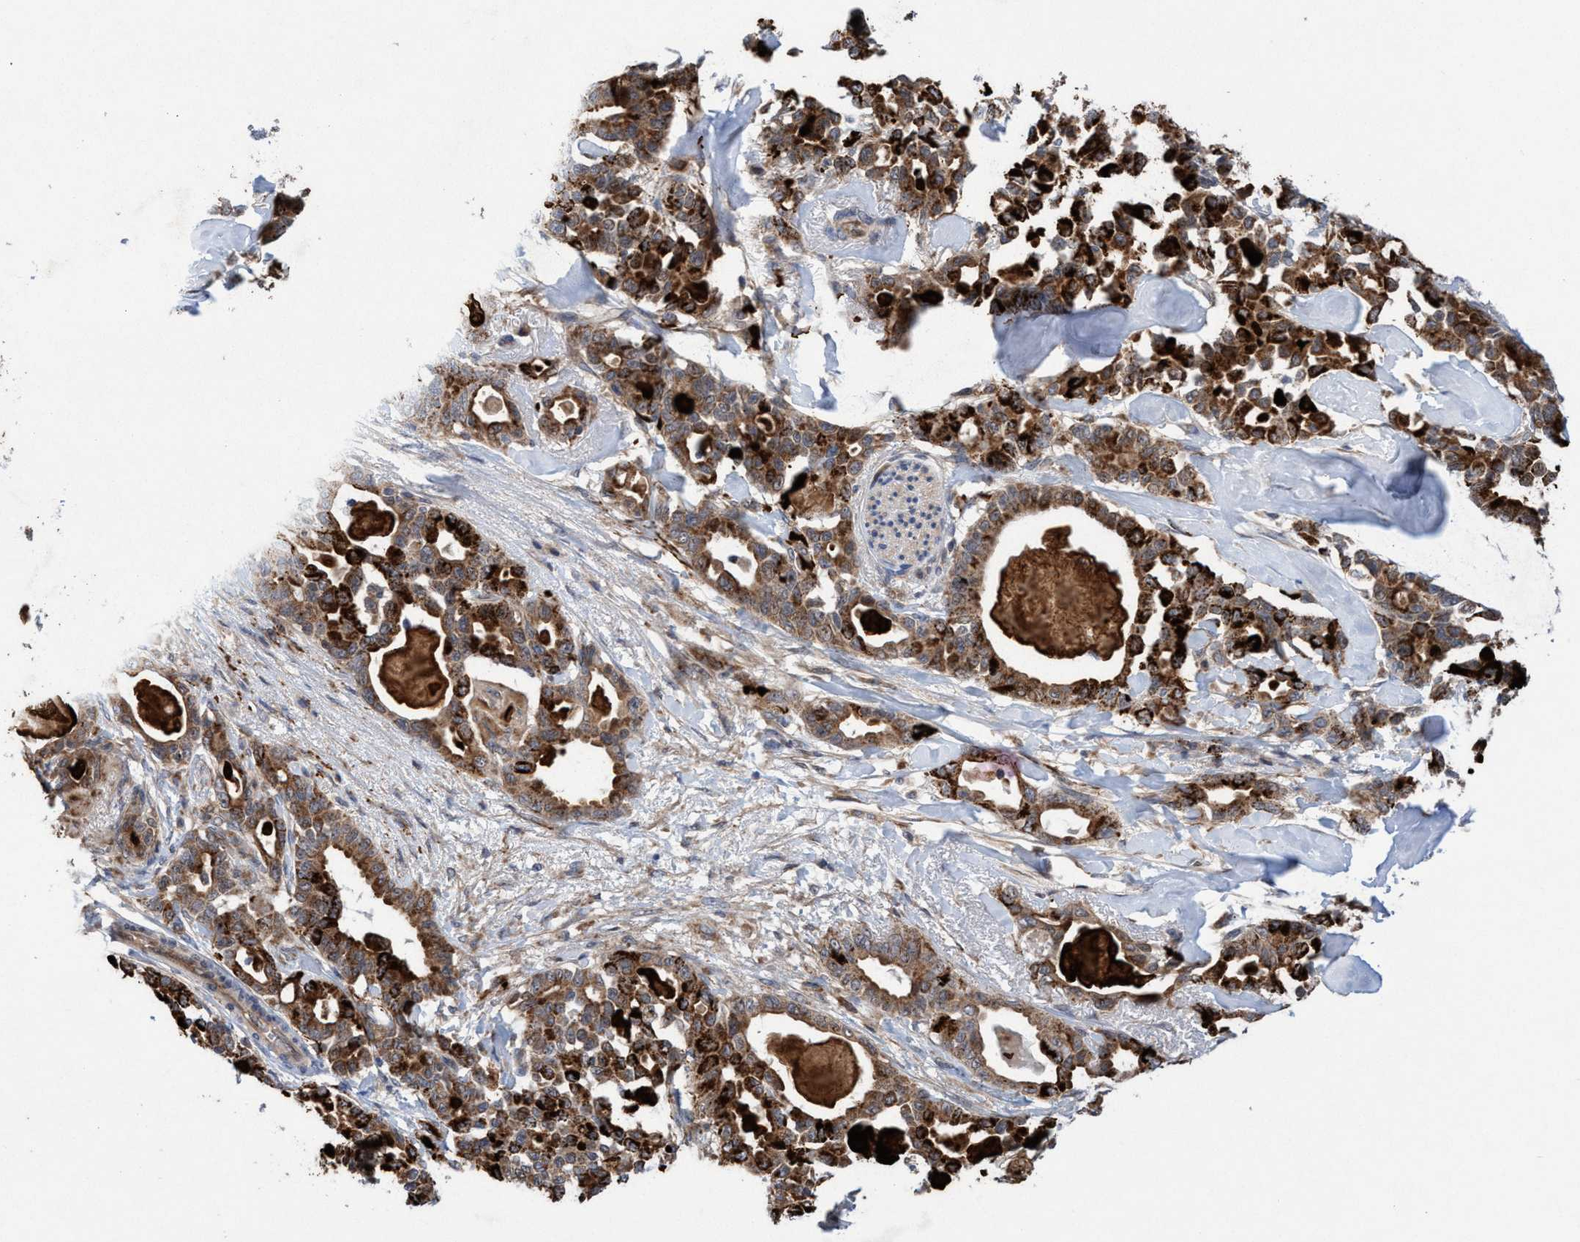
{"staining": {"intensity": "strong", "quantity": ">75%", "location": "cytoplasmic/membranous"}, "tissue": "pancreatic cancer", "cell_type": "Tumor cells", "image_type": "cancer", "snomed": [{"axis": "morphology", "description": "Adenocarcinoma, NOS"}, {"axis": "topography", "description": "Pancreas"}], "caption": "This image reveals pancreatic cancer stained with IHC to label a protein in brown. The cytoplasmic/membranous of tumor cells show strong positivity for the protein. Nuclei are counter-stained blue.", "gene": "P2RY14", "patient": {"sex": "male", "age": 63}}